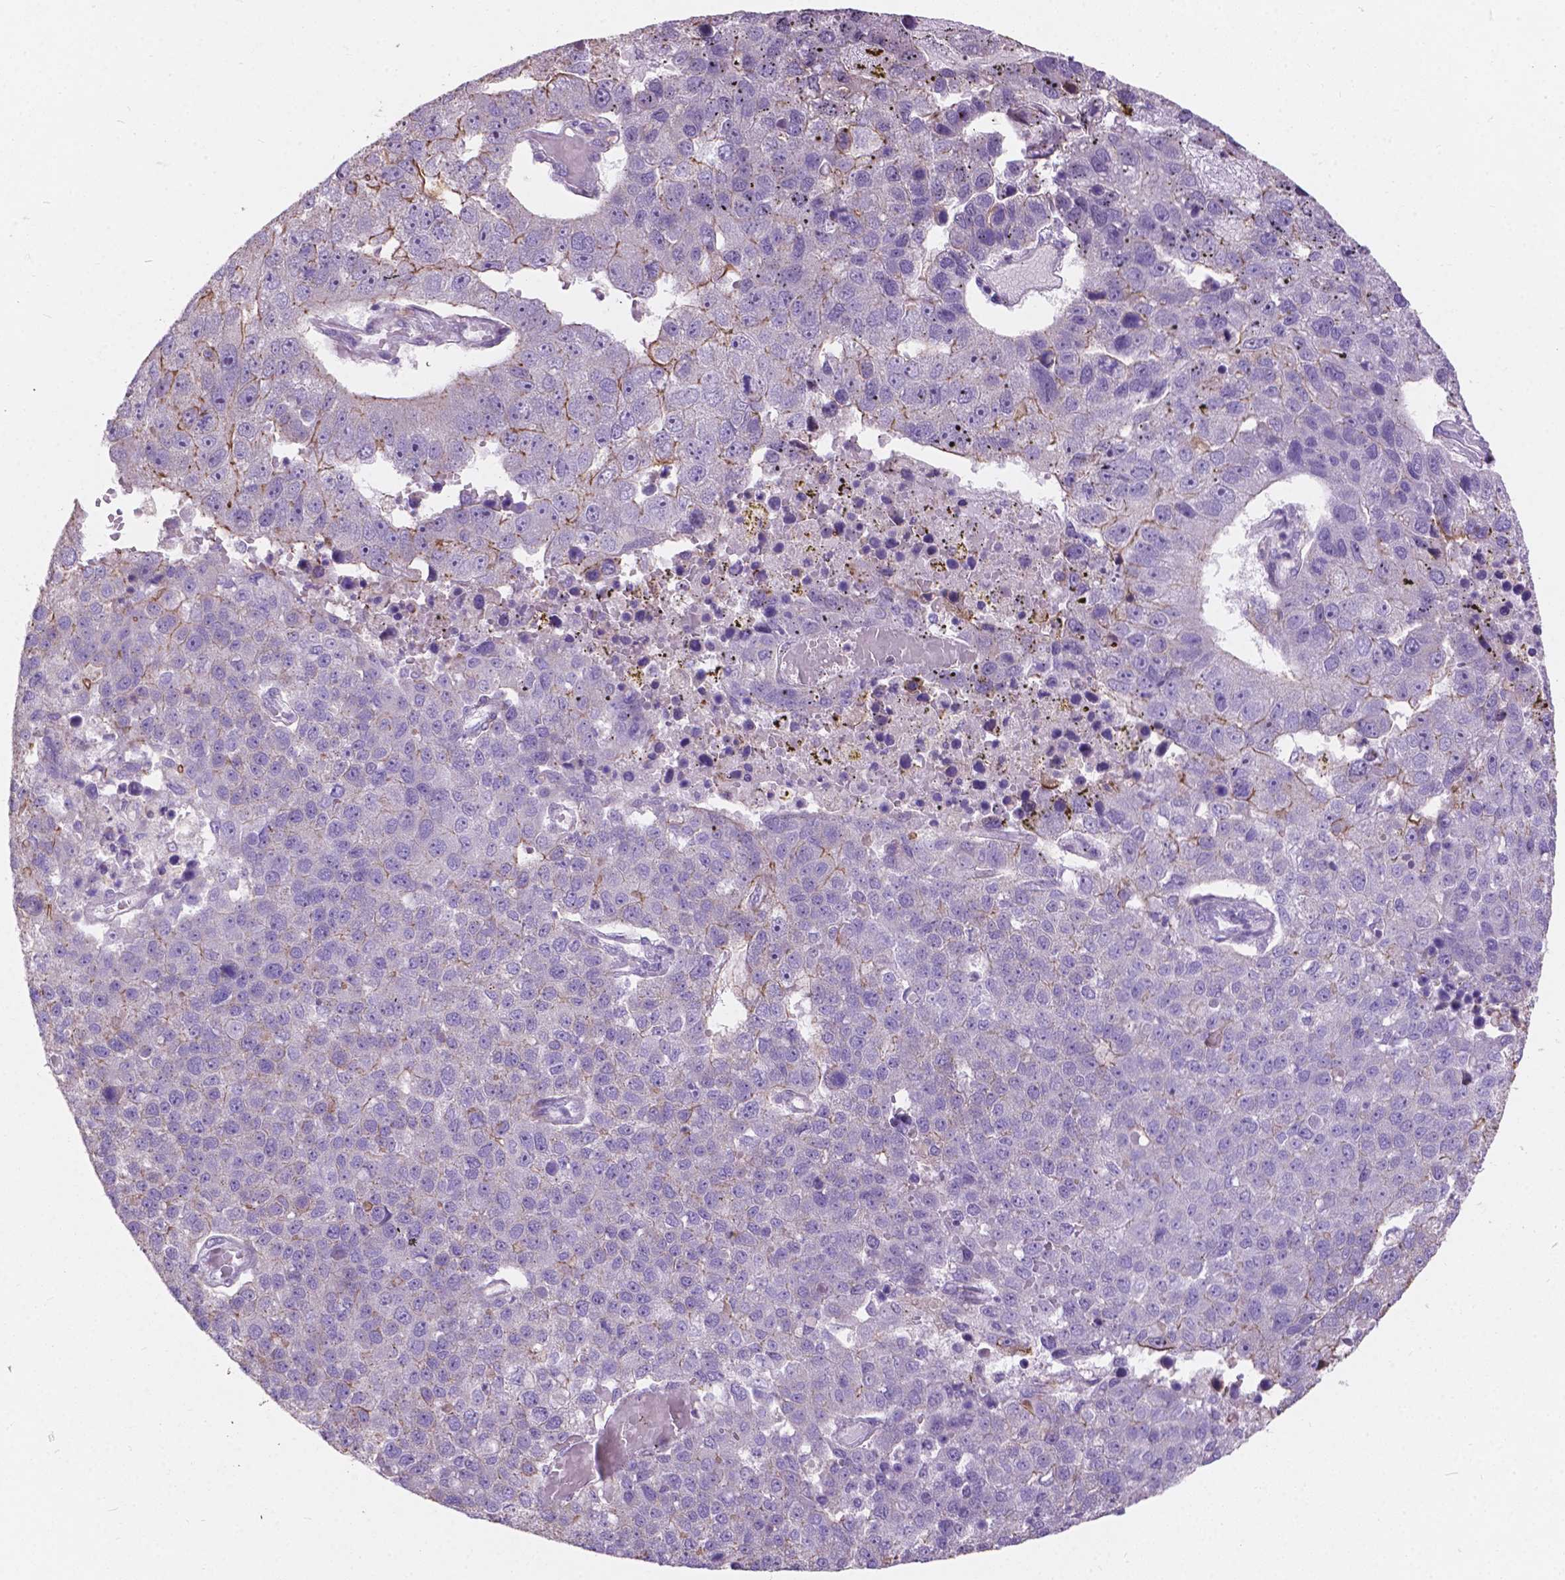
{"staining": {"intensity": "weak", "quantity": "<25%", "location": "cytoplasmic/membranous"}, "tissue": "pancreatic cancer", "cell_type": "Tumor cells", "image_type": "cancer", "snomed": [{"axis": "morphology", "description": "Adenocarcinoma, NOS"}, {"axis": "topography", "description": "Pancreas"}], "caption": "Immunohistochemistry (IHC) image of pancreatic cancer stained for a protein (brown), which reveals no staining in tumor cells. (Stains: DAB immunohistochemistry (IHC) with hematoxylin counter stain, Microscopy: brightfield microscopy at high magnification).", "gene": "MYH14", "patient": {"sex": "female", "age": 61}}